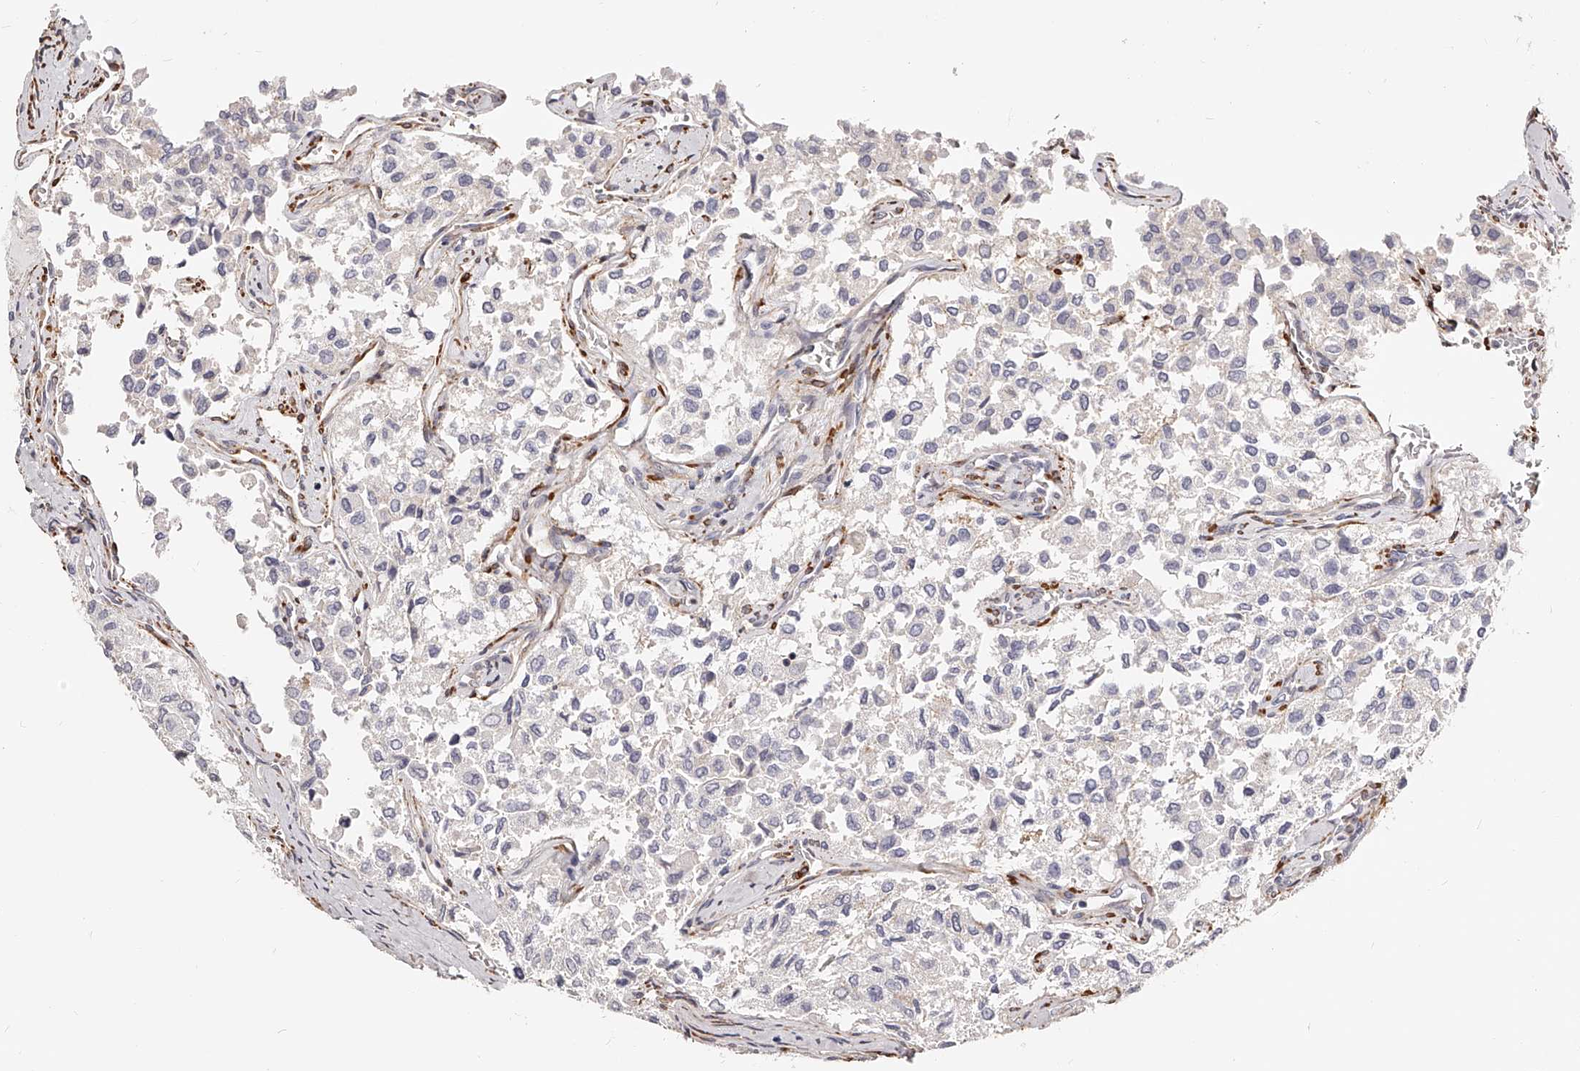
{"staining": {"intensity": "negative", "quantity": "none", "location": "none"}, "tissue": "thyroid cancer", "cell_type": "Tumor cells", "image_type": "cancer", "snomed": [{"axis": "morphology", "description": "Follicular adenoma carcinoma, NOS"}, {"axis": "topography", "description": "Thyroid gland"}], "caption": "IHC of thyroid cancer exhibits no expression in tumor cells.", "gene": "CD82", "patient": {"sex": "male", "age": 75}}